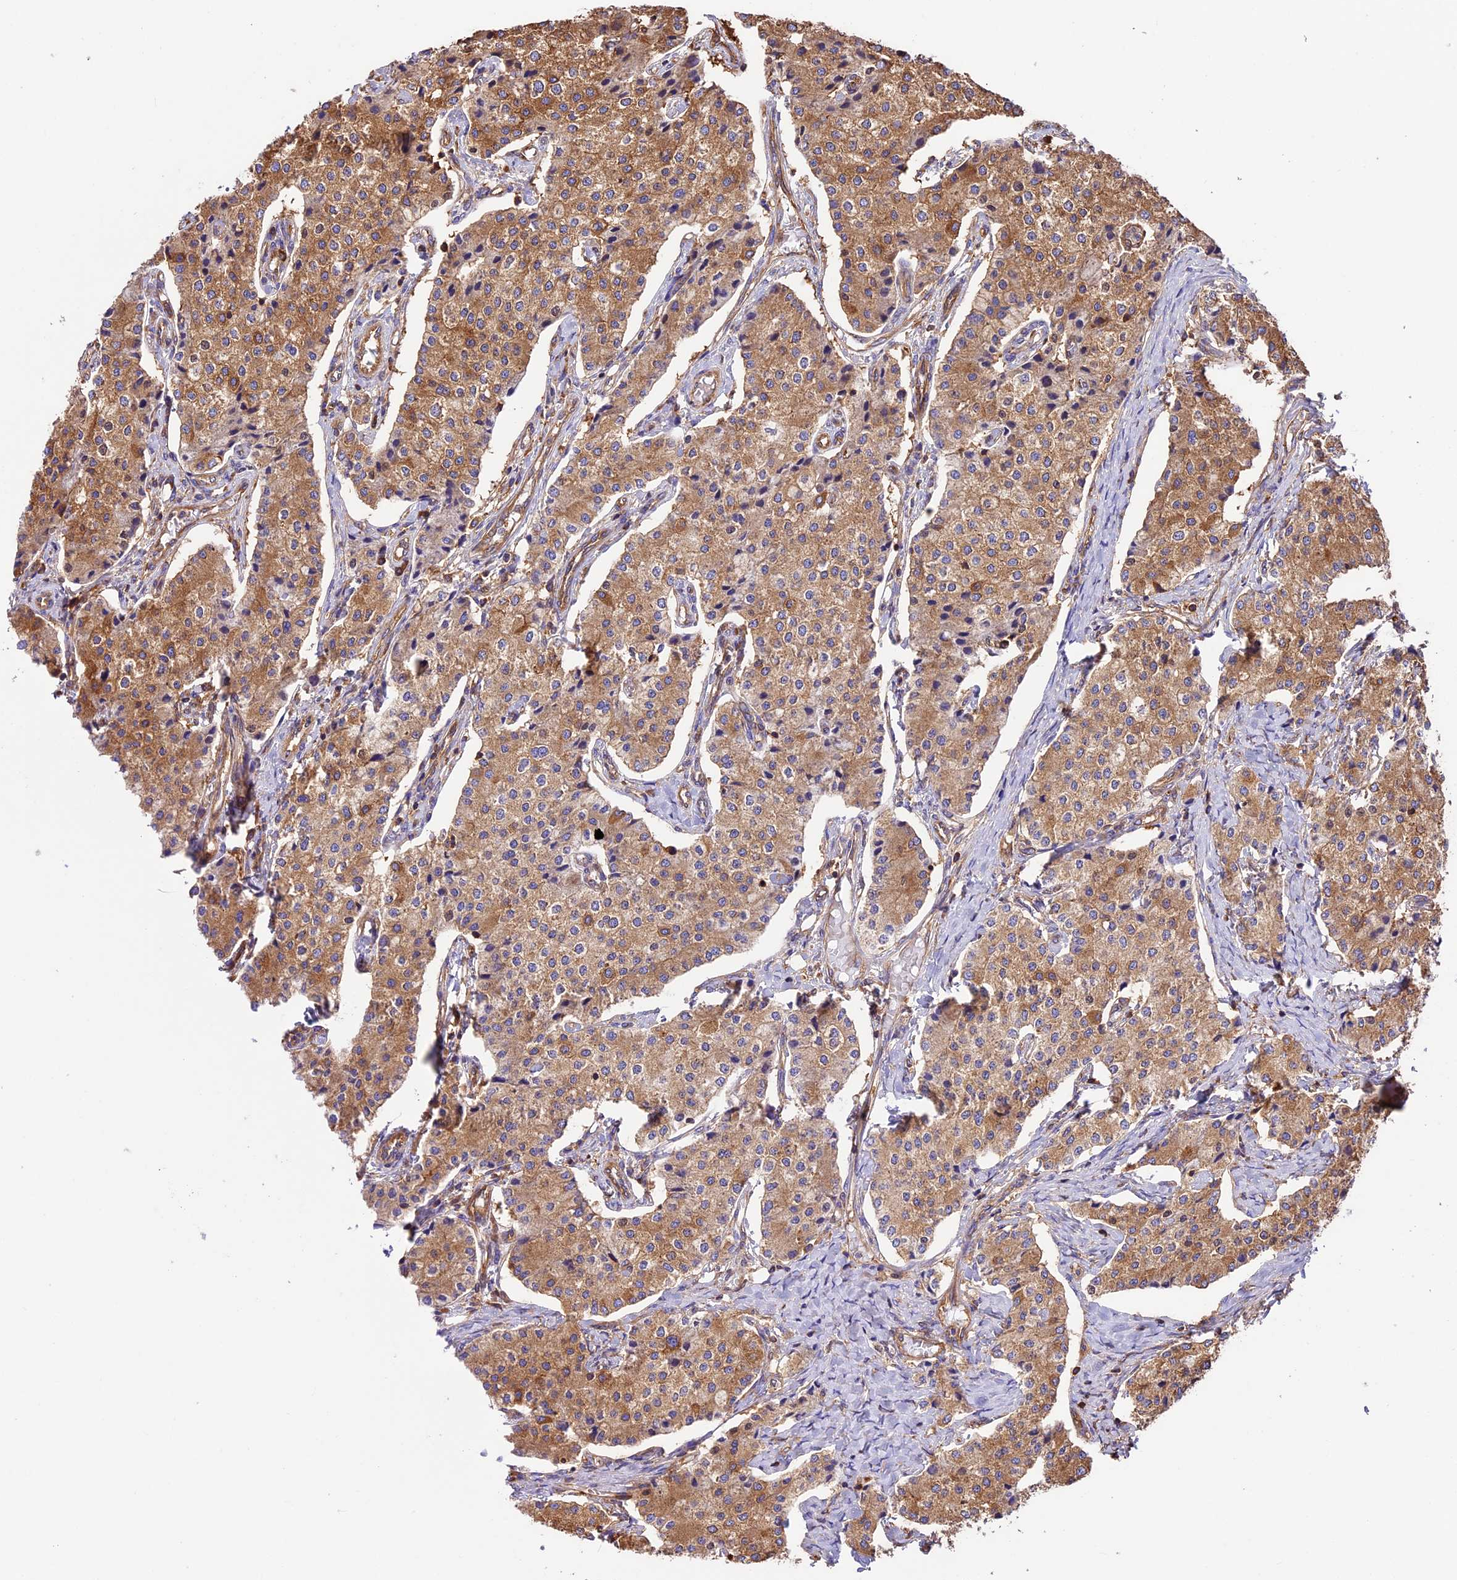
{"staining": {"intensity": "moderate", "quantity": "25%-75%", "location": "cytoplasmic/membranous"}, "tissue": "carcinoid", "cell_type": "Tumor cells", "image_type": "cancer", "snomed": [{"axis": "morphology", "description": "Carcinoid, malignant, NOS"}, {"axis": "topography", "description": "Colon"}], "caption": "Immunohistochemistry (IHC) histopathology image of neoplastic tissue: carcinoid stained using IHC displays medium levels of moderate protein expression localized specifically in the cytoplasmic/membranous of tumor cells, appearing as a cytoplasmic/membranous brown color.", "gene": "KARS1", "patient": {"sex": "female", "age": 52}}